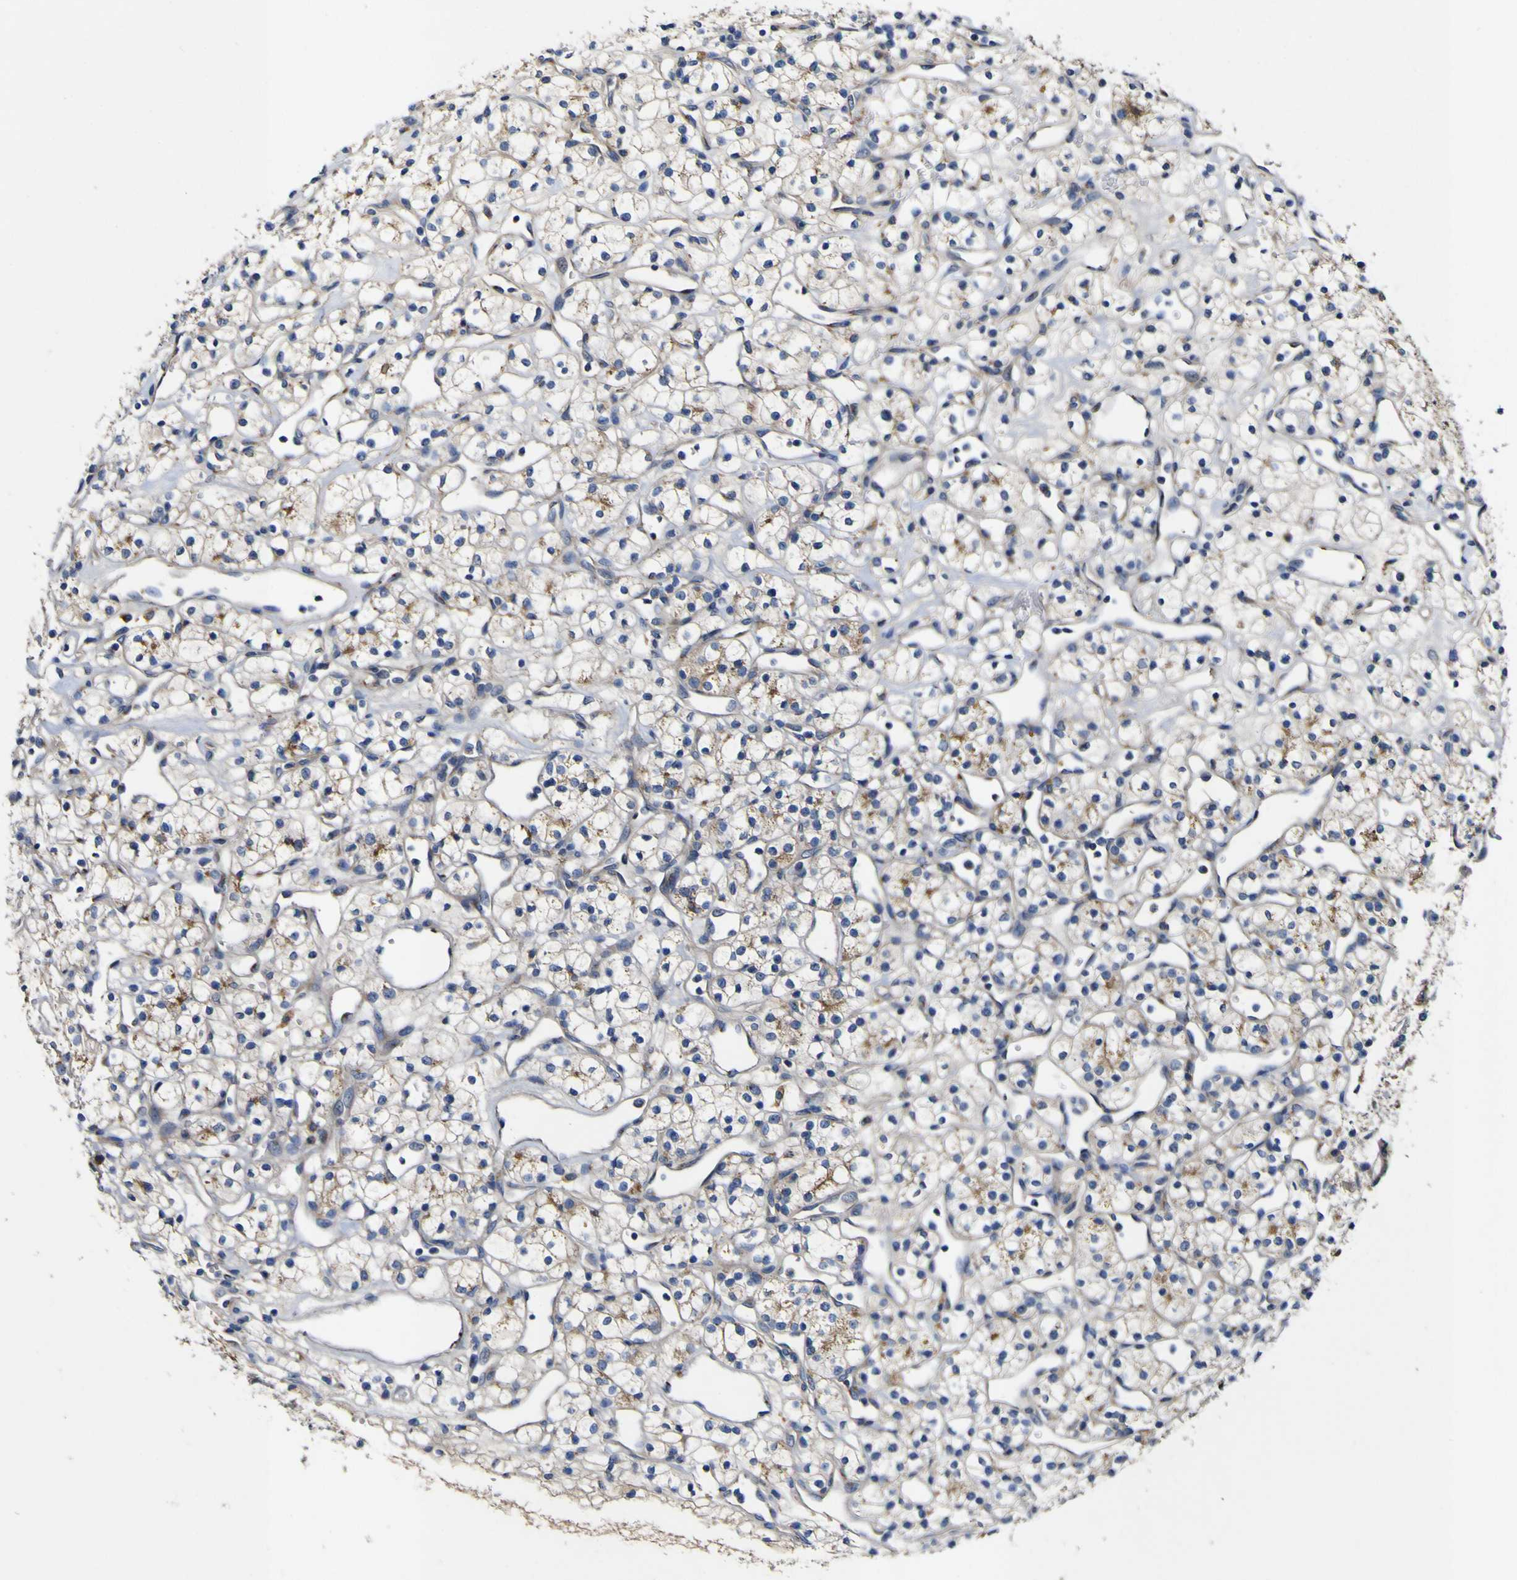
{"staining": {"intensity": "weak", "quantity": ">75%", "location": "cytoplasmic/membranous"}, "tissue": "renal cancer", "cell_type": "Tumor cells", "image_type": "cancer", "snomed": [{"axis": "morphology", "description": "Adenocarcinoma, NOS"}, {"axis": "topography", "description": "Kidney"}], "caption": "Immunohistochemical staining of human adenocarcinoma (renal) reveals weak cytoplasmic/membranous protein staining in approximately >75% of tumor cells.", "gene": "COA1", "patient": {"sex": "female", "age": 60}}